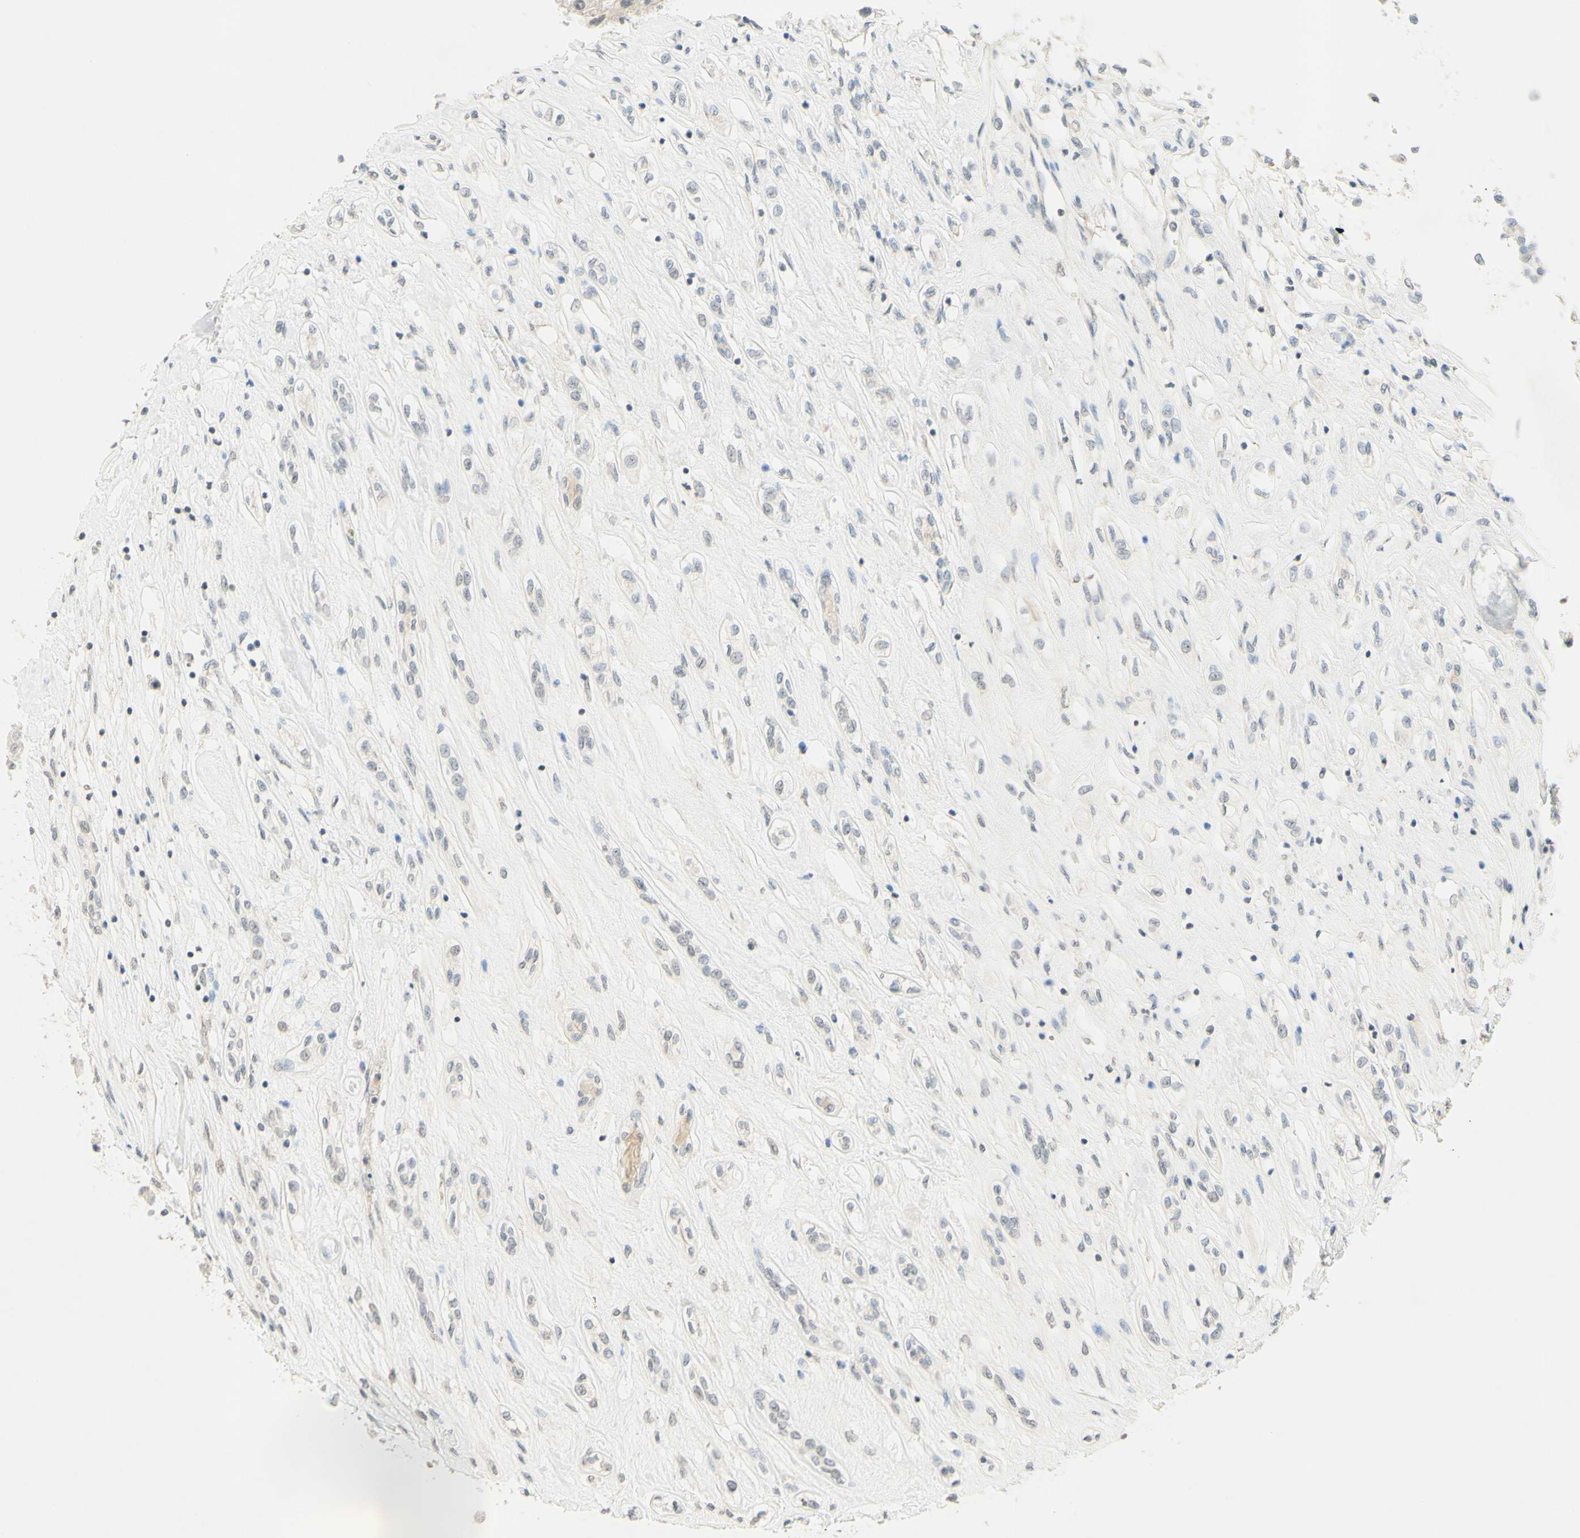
{"staining": {"intensity": "negative", "quantity": "none", "location": "none"}, "tissue": "renal cancer", "cell_type": "Tumor cells", "image_type": "cancer", "snomed": [{"axis": "morphology", "description": "Adenocarcinoma, NOS"}, {"axis": "topography", "description": "Kidney"}], "caption": "The immunohistochemistry (IHC) micrograph has no significant expression in tumor cells of renal adenocarcinoma tissue.", "gene": "MAG", "patient": {"sex": "female", "age": 70}}